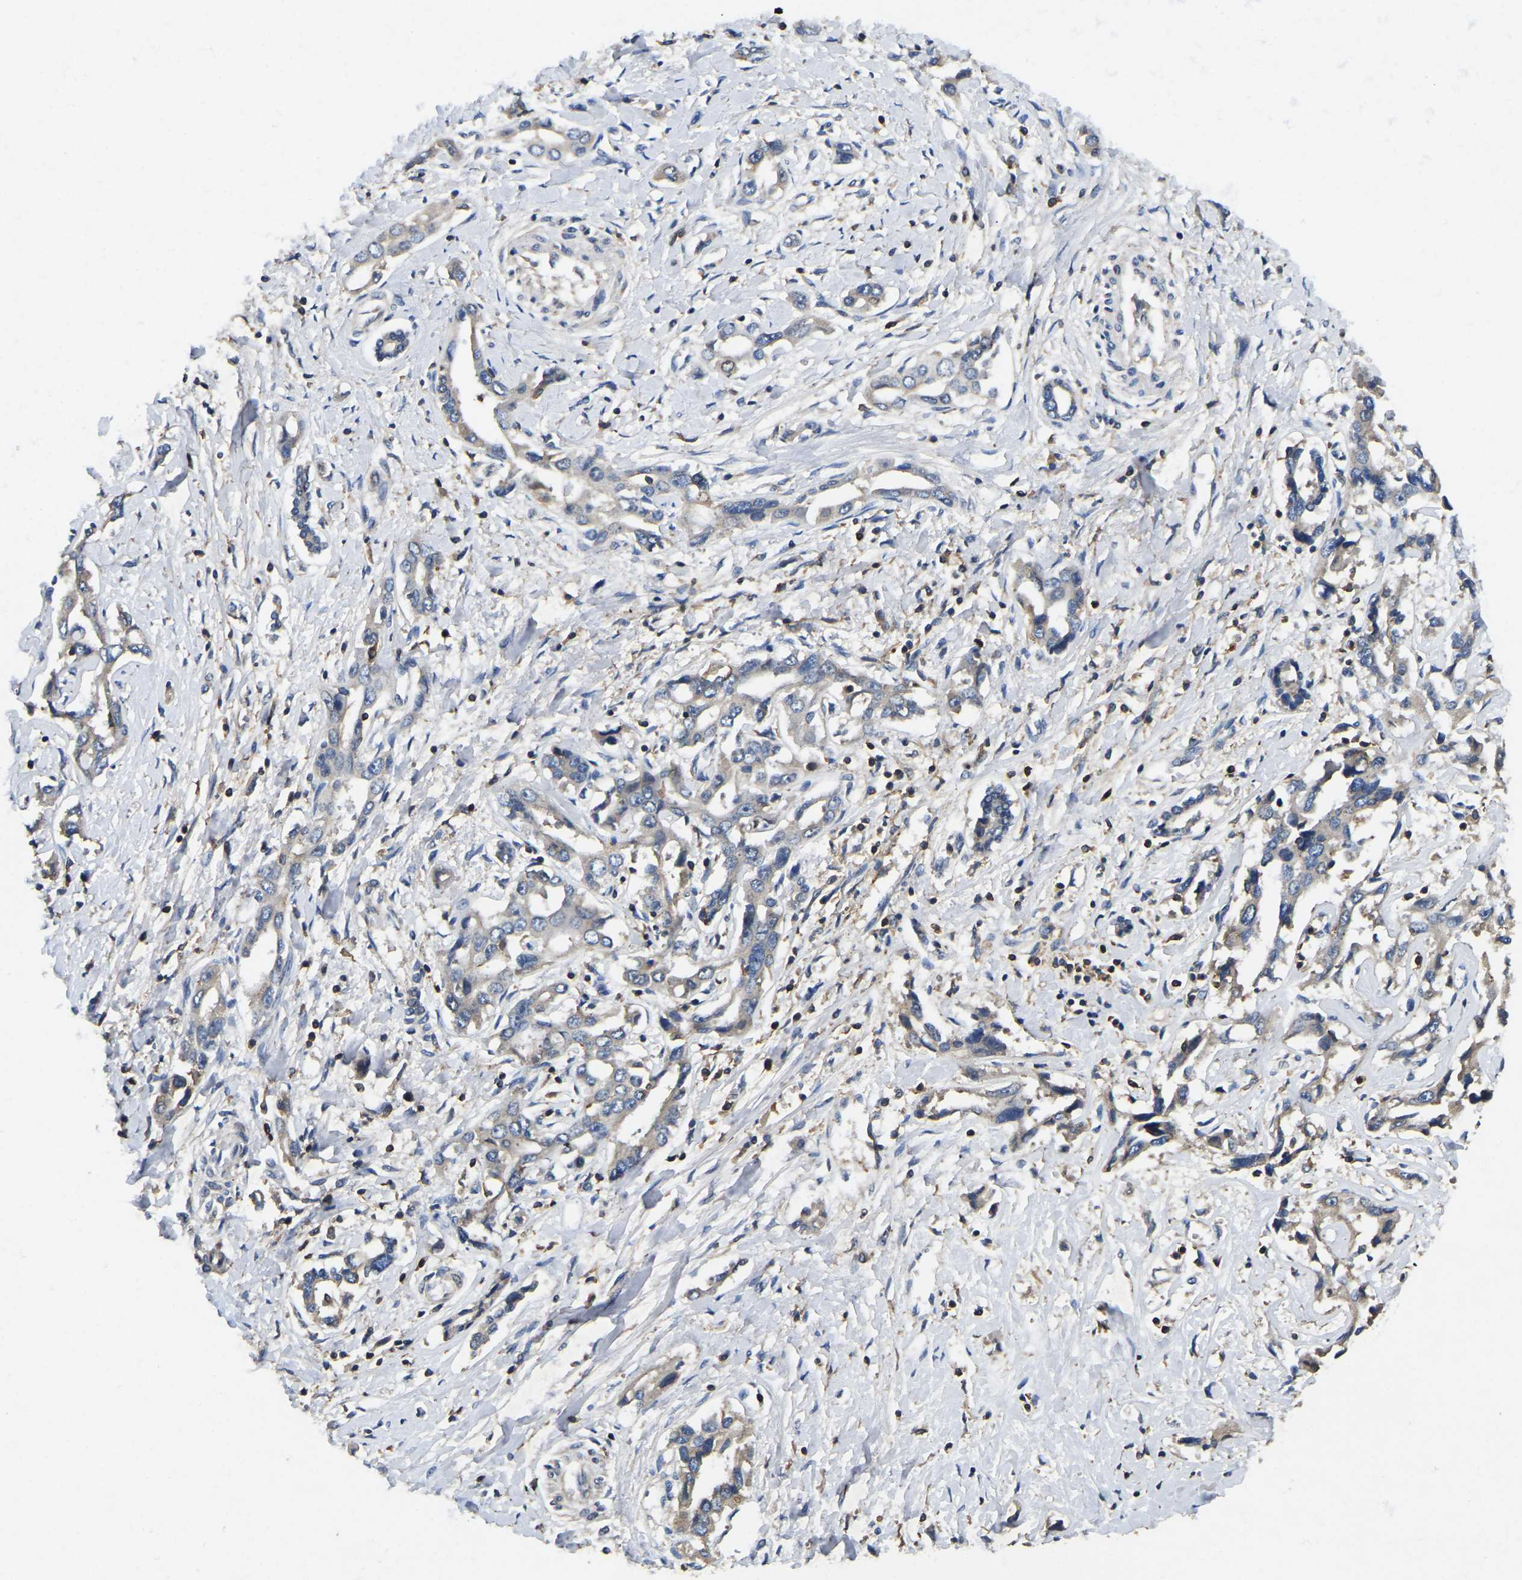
{"staining": {"intensity": "negative", "quantity": "none", "location": "none"}, "tissue": "liver cancer", "cell_type": "Tumor cells", "image_type": "cancer", "snomed": [{"axis": "morphology", "description": "Cholangiocarcinoma"}, {"axis": "topography", "description": "Liver"}], "caption": "Human liver cancer stained for a protein using immunohistochemistry exhibits no staining in tumor cells.", "gene": "SMPD2", "patient": {"sex": "male", "age": 59}}